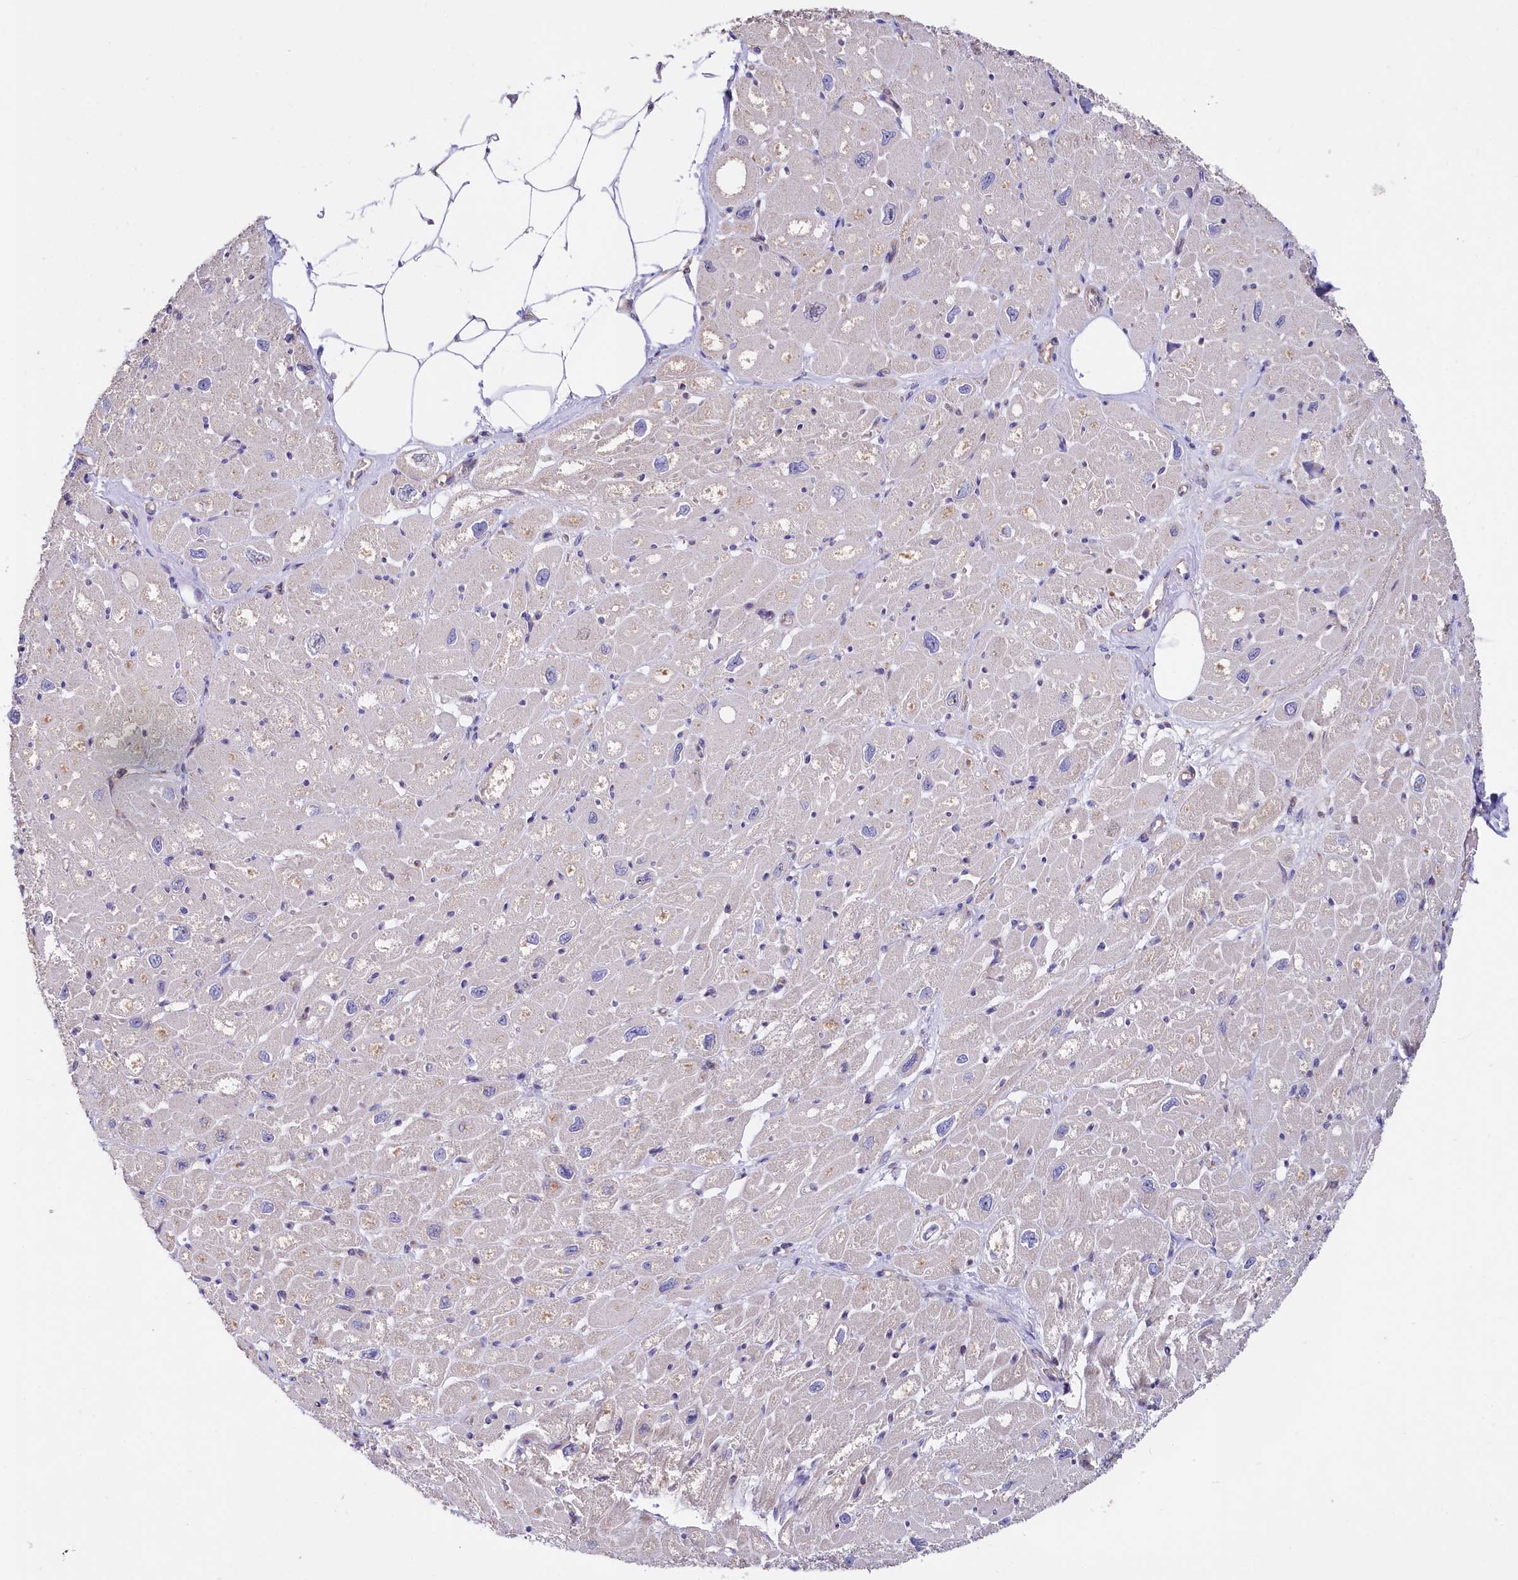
{"staining": {"intensity": "negative", "quantity": "none", "location": "none"}, "tissue": "heart muscle", "cell_type": "Cardiomyocytes", "image_type": "normal", "snomed": [{"axis": "morphology", "description": "Normal tissue, NOS"}, {"axis": "topography", "description": "Heart"}], "caption": "Immunohistochemistry (IHC) image of benign heart muscle: human heart muscle stained with DAB exhibits no significant protein expression in cardiomyocytes.", "gene": "RPUSD3", "patient": {"sex": "male", "age": 50}}